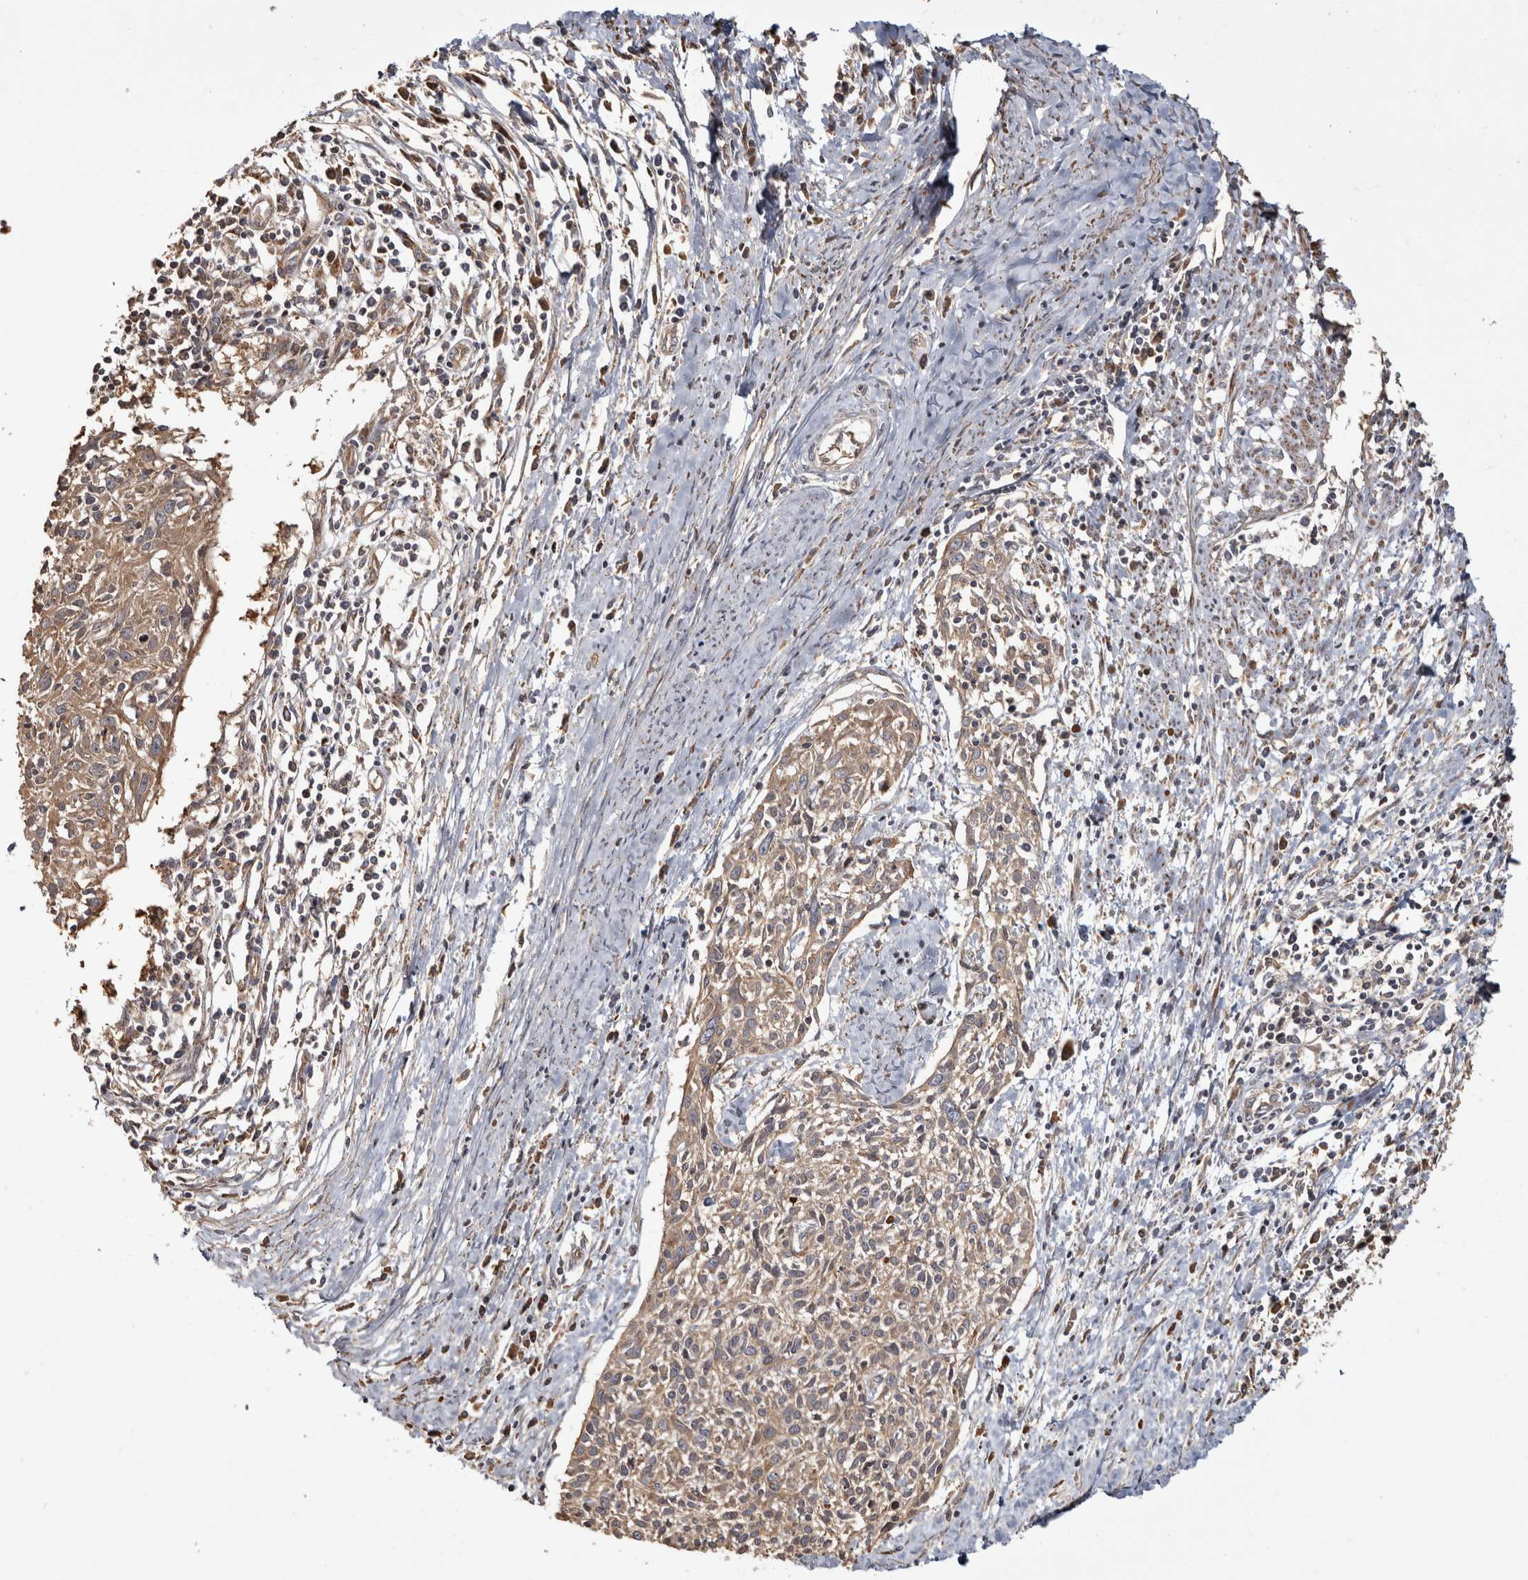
{"staining": {"intensity": "weak", "quantity": ">75%", "location": "cytoplasmic/membranous"}, "tissue": "cervical cancer", "cell_type": "Tumor cells", "image_type": "cancer", "snomed": [{"axis": "morphology", "description": "Squamous cell carcinoma, NOS"}, {"axis": "topography", "description": "Cervix"}], "caption": "Immunohistochemistry (IHC) staining of cervical cancer, which exhibits low levels of weak cytoplasmic/membranous positivity in approximately >75% of tumor cells indicating weak cytoplasmic/membranous protein expression. The staining was performed using DAB (brown) for protein detection and nuclei were counterstained in hematoxylin (blue).", "gene": "CAMSAP2", "patient": {"sex": "female", "age": 51}}